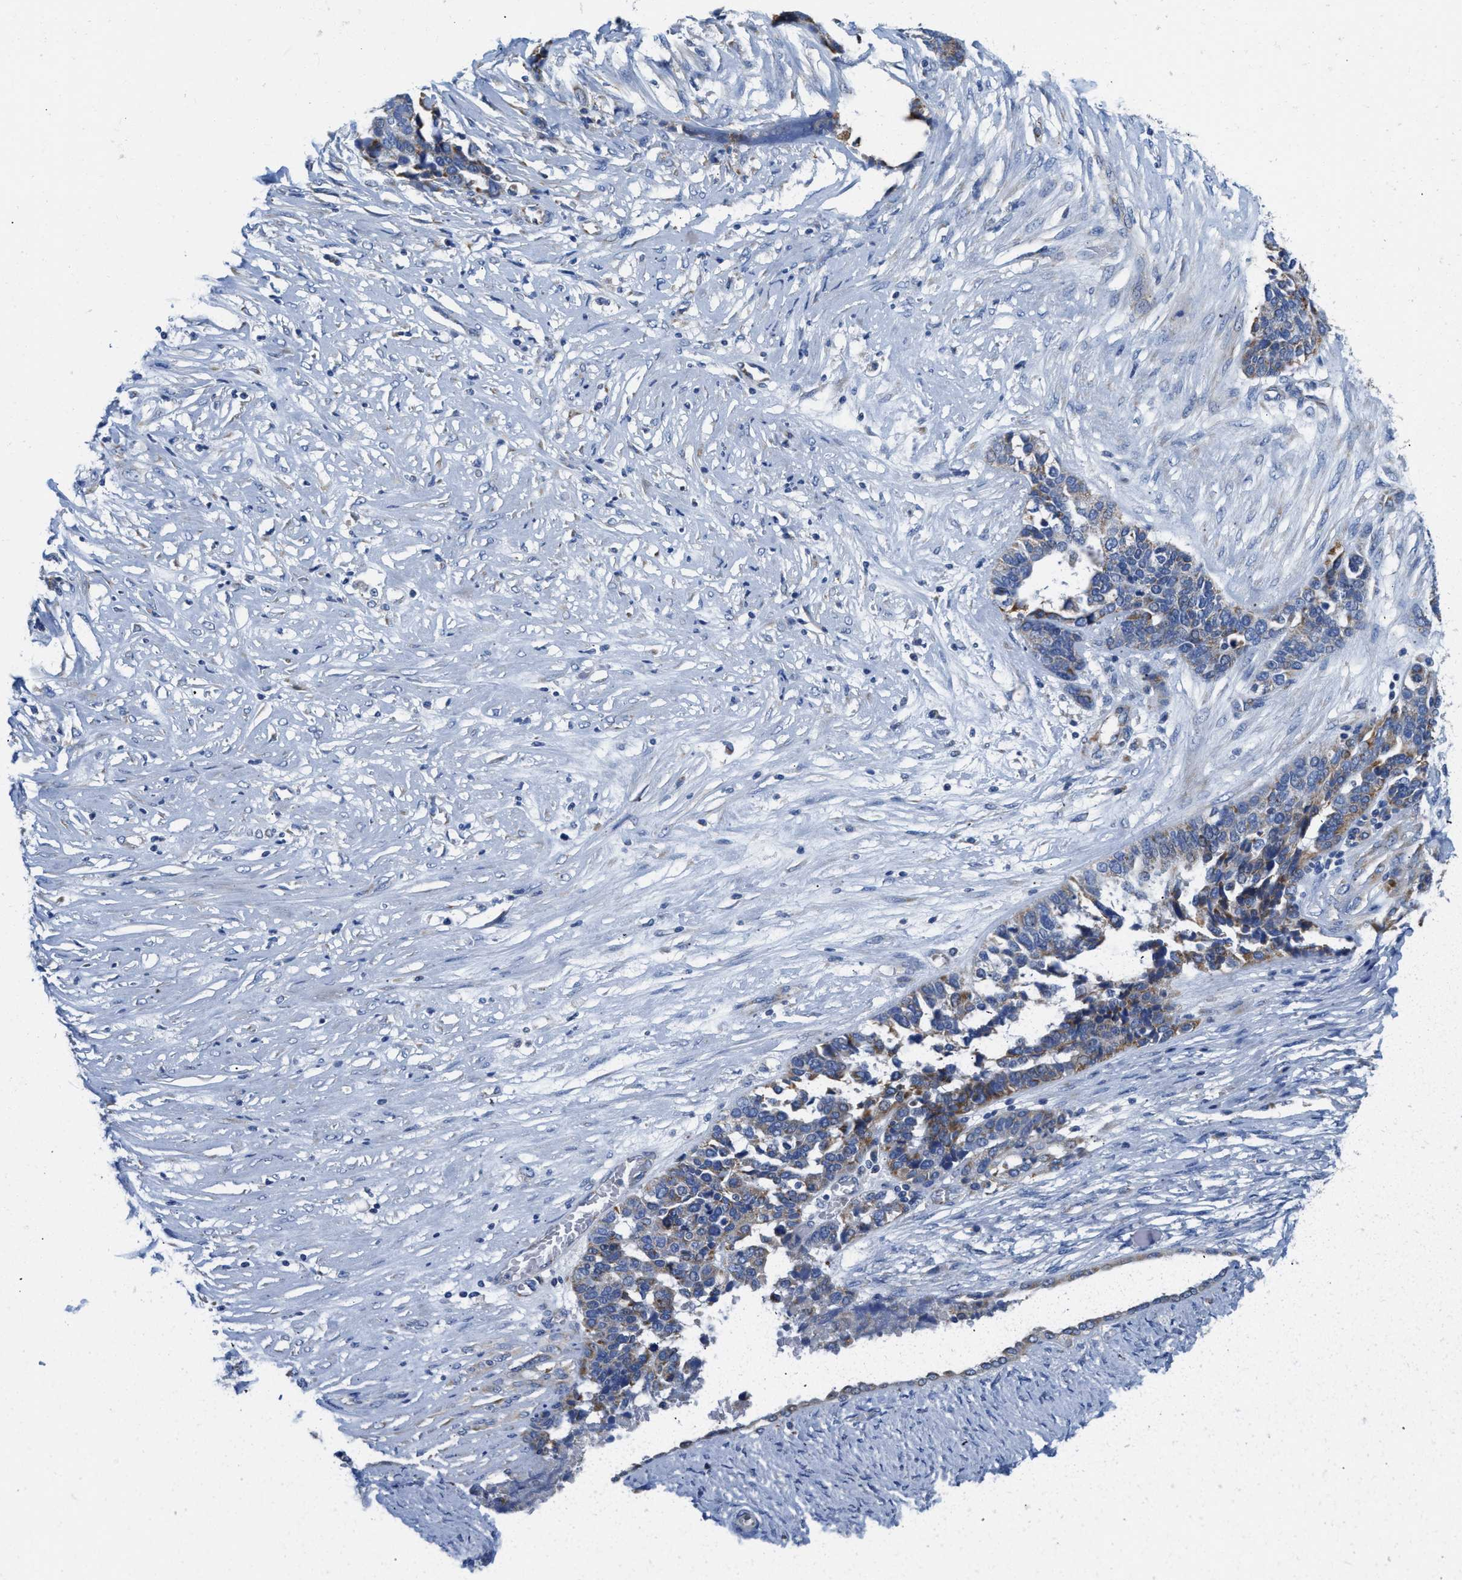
{"staining": {"intensity": "weak", "quantity": "<25%", "location": "cytoplasmic/membranous"}, "tissue": "ovarian cancer", "cell_type": "Tumor cells", "image_type": "cancer", "snomed": [{"axis": "morphology", "description": "Cystadenocarcinoma, serous, NOS"}, {"axis": "topography", "description": "Ovary"}], "caption": "DAB (3,3'-diaminobenzidine) immunohistochemical staining of ovarian serous cystadenocarcinoma displays no significant expression in tumor cells.", "gene": "SLC25A13", "patient": {"sex": "female", "age": 44}}